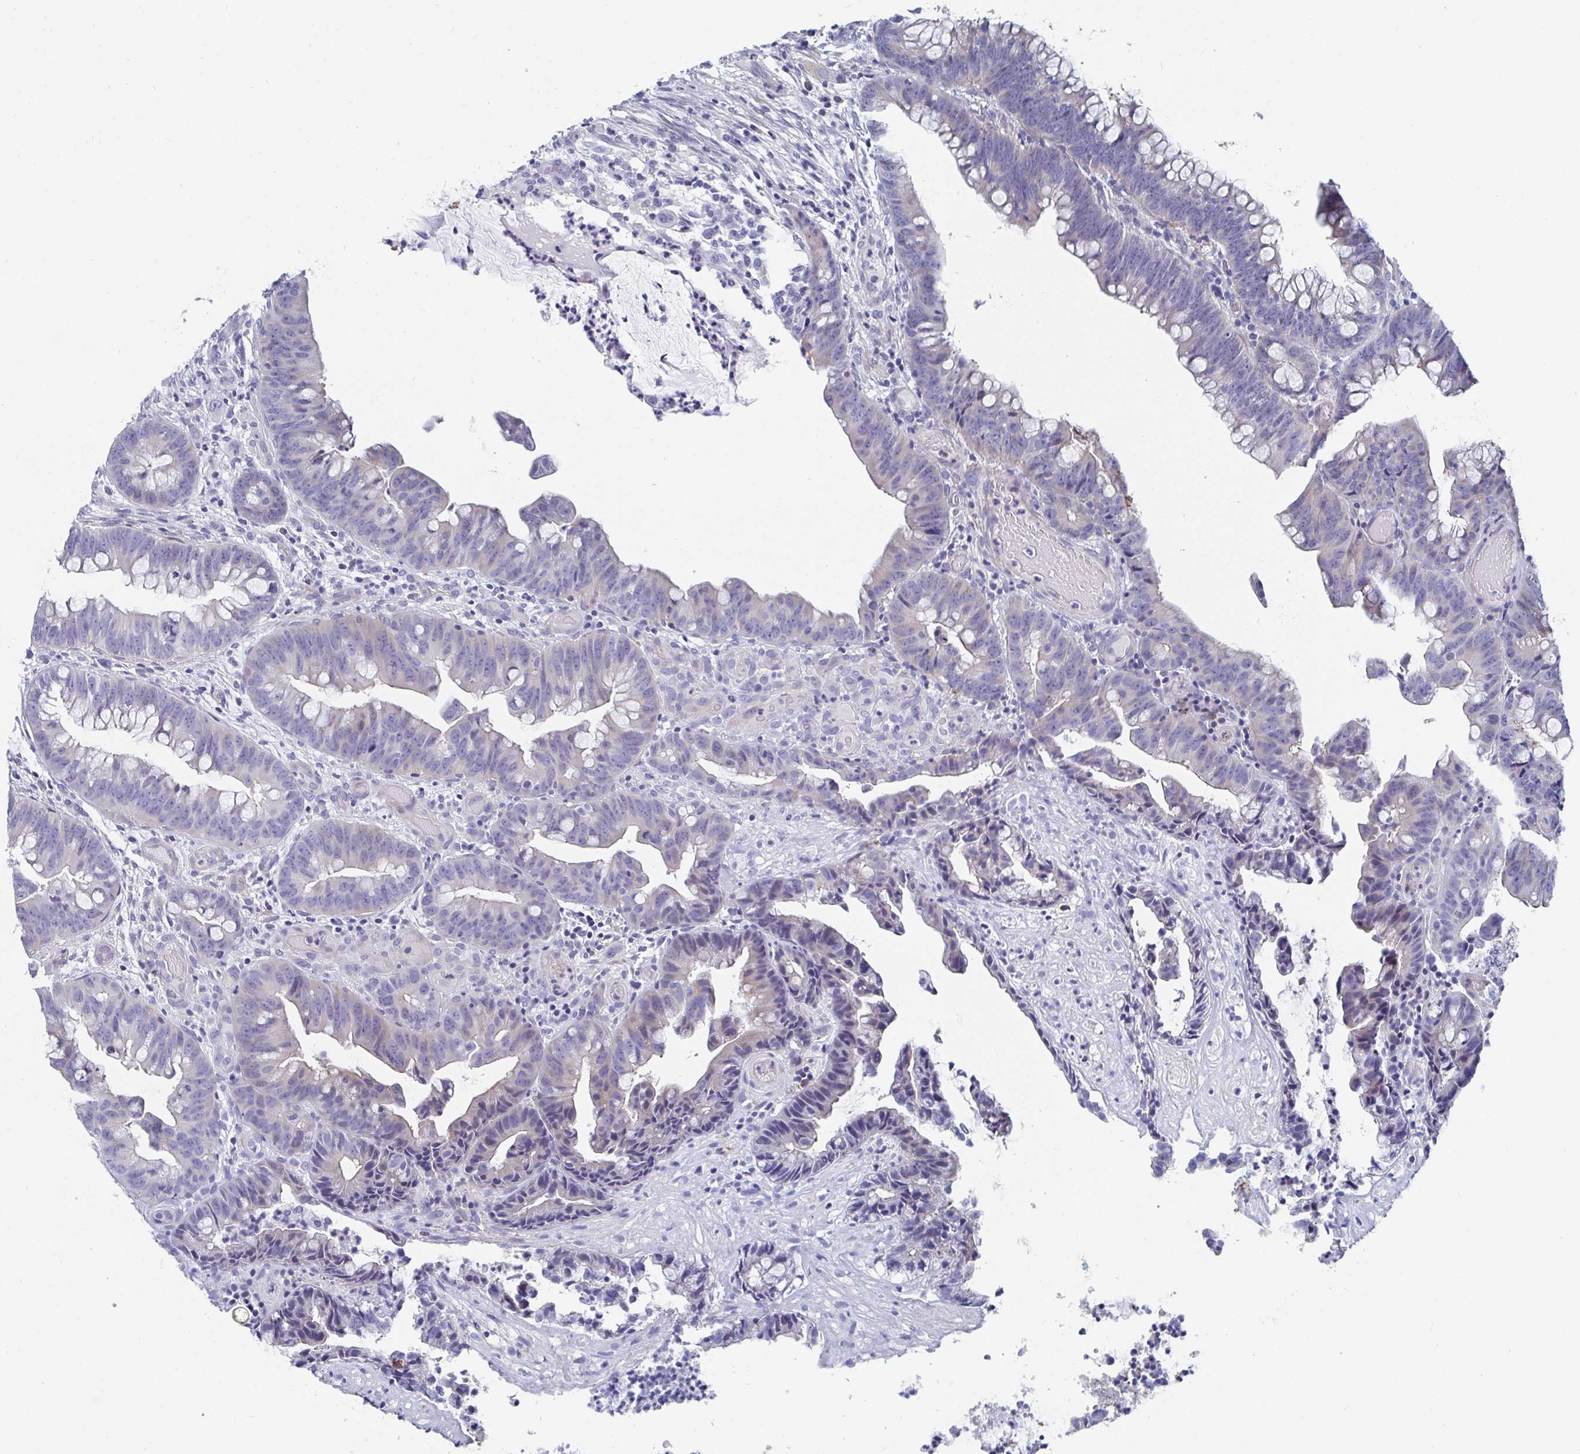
{"staining": {"intensity": "negative", "quantity": "none", "location": "none"}, "tissue": "colorectal cancer", "cell_type": "Tumor cells", "image_type": "cancer", "snomed": [{"axis": "morphology", "description": "Adenocarcinoma, NOS"}, {"axis": "topography", "description": "Colon"}], "caption": "Immunohistochemistry (IHC) histopathology image of colorectal cancer stained for a protein (brown), which reveals no staining in tumor cells.", "gene": "ZFP82", "patient": {"sex": "male", "age": 62}}